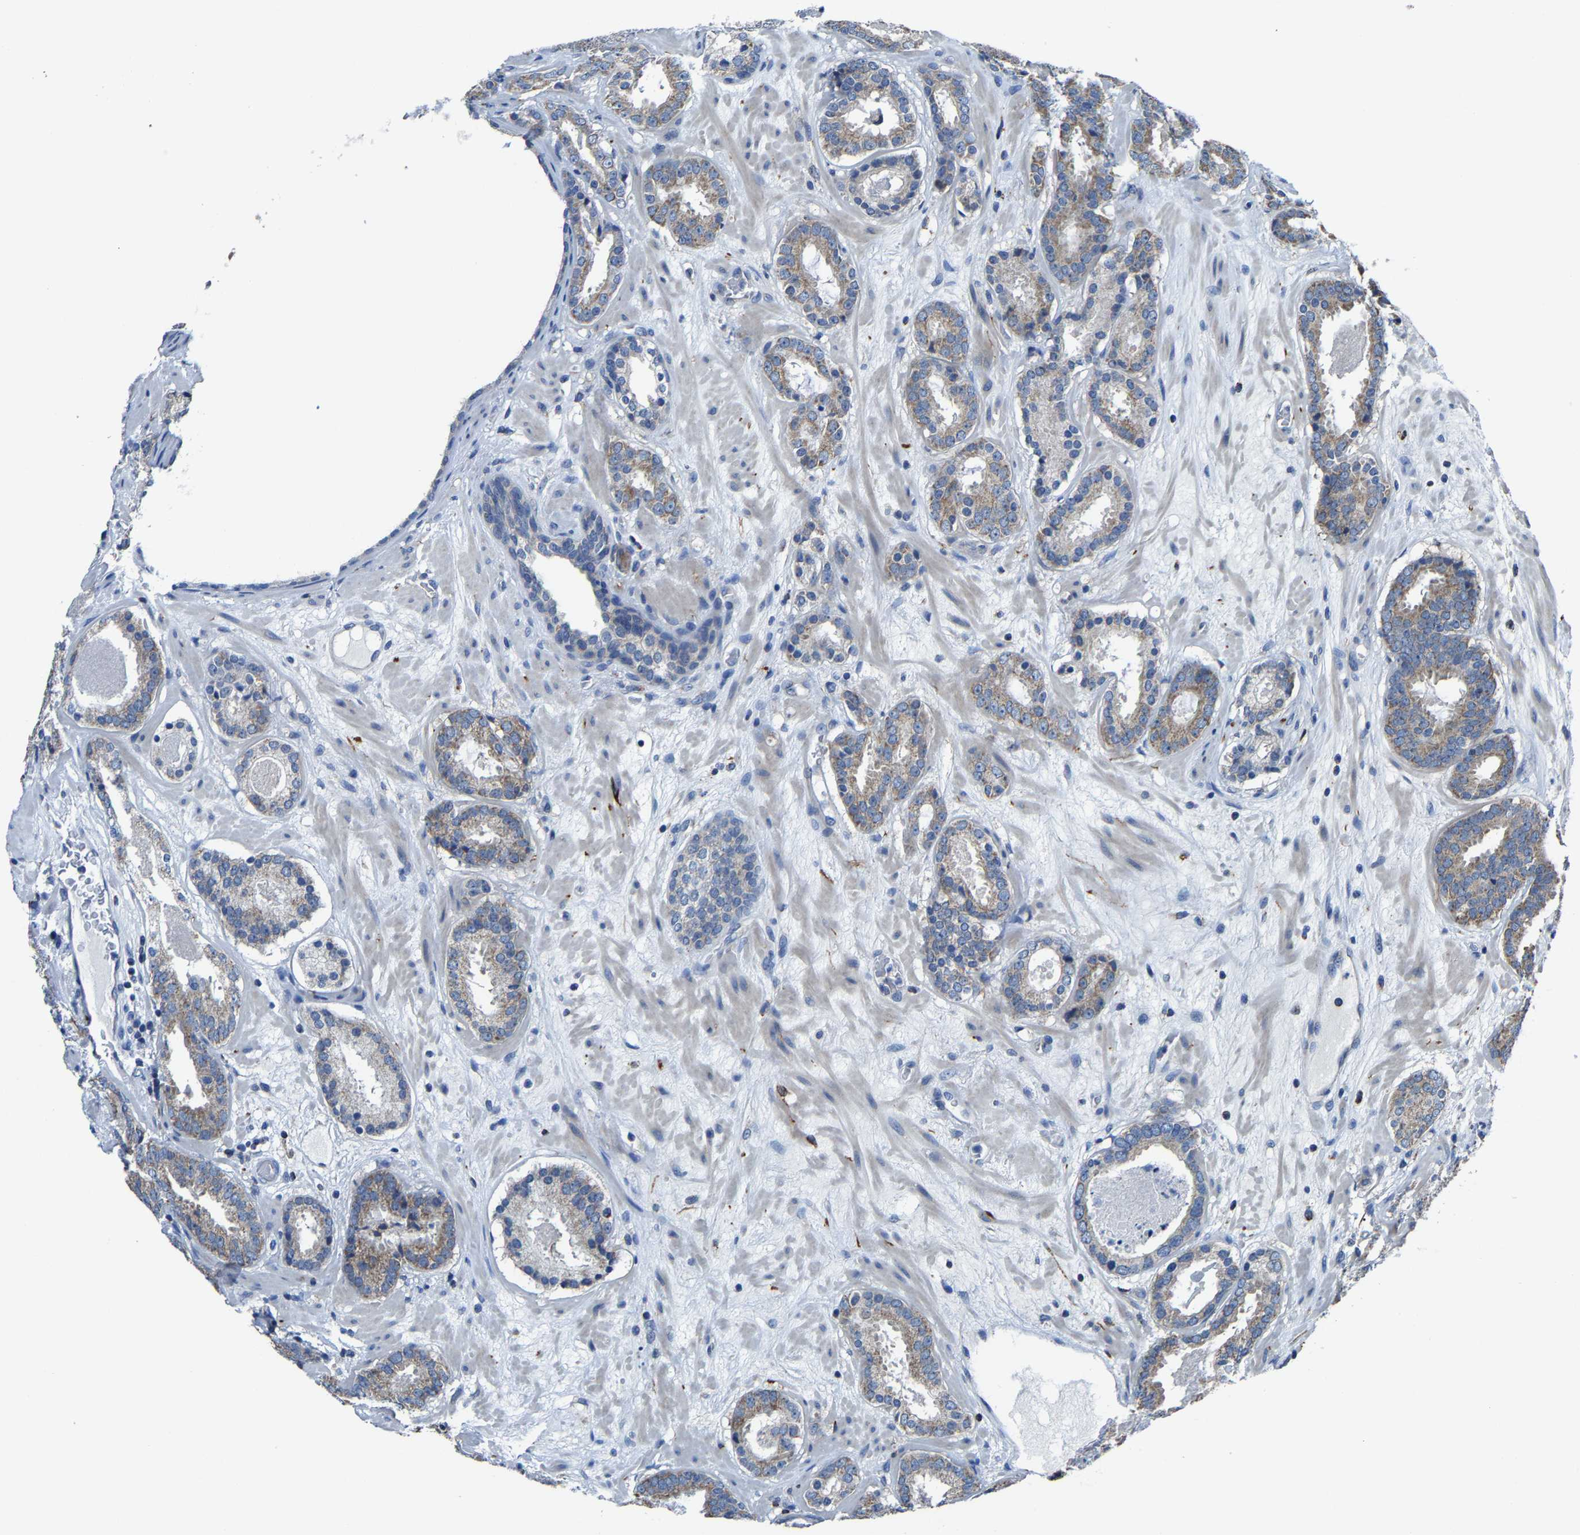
{"staining": {"intensity": "moderate", "quantity": ">75%", "location": "cytoplasmic/membranous"}, "tissue": "prostate cancer", "cell_type": "Tumor cells", "image_type": "cancer", "snomed": [{"axis": "morphology", "description": "Adenocarcinoma, Low grade"}, {"axis": "topography", "description": "Prostate"}], "caption": "DAB immunohistochemical staining of prostate cancer displays moderate cytoplasmic/membranous protein expression in about >75% of tumor cells. (DAB (3,3'-diaminobenzidine) IHC with brightfield microscopy, high magnification).", "gene": "AGK", "patient": {"sex": "male", "age": 69}}